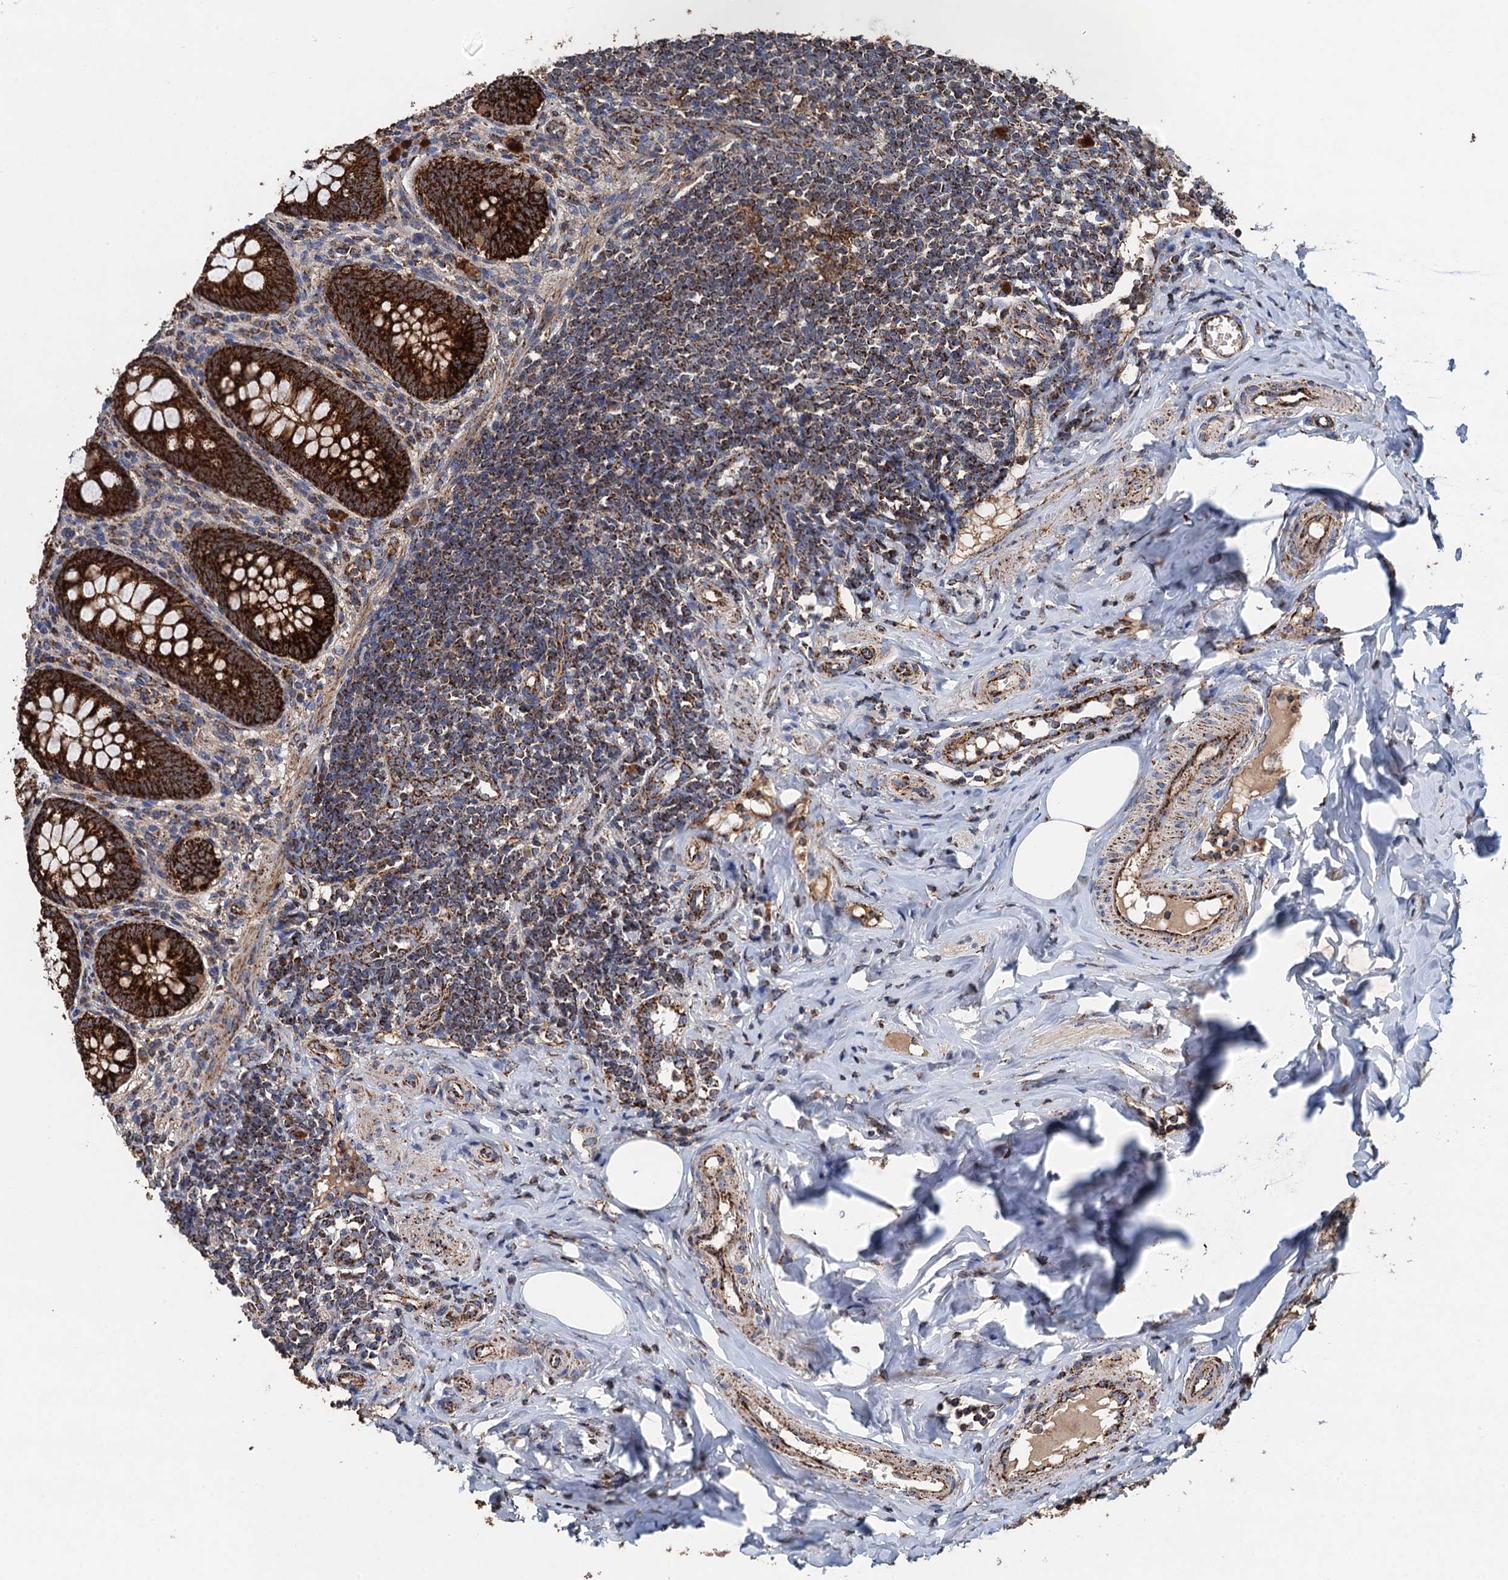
{"staining": {"intensity": "strong", "quantity": ">75%", "location": "cytoplasmic/membranous"}, "tissue": "appendix", "cell_type": "Glandular cells", "image_type": "normal", "snomed": [{"axis": "morphology", "description": "Normal tissue, NOS"}, {"axis": "topography", "description": "Appendix"}], "caption": "Protein analysis of benign appendix reveals strong cytoplasmic/membranous staining in approximately >75% of glandular cells.", "gene": "DGLUCY", "patient": {"sex": "female", "age": 33}}